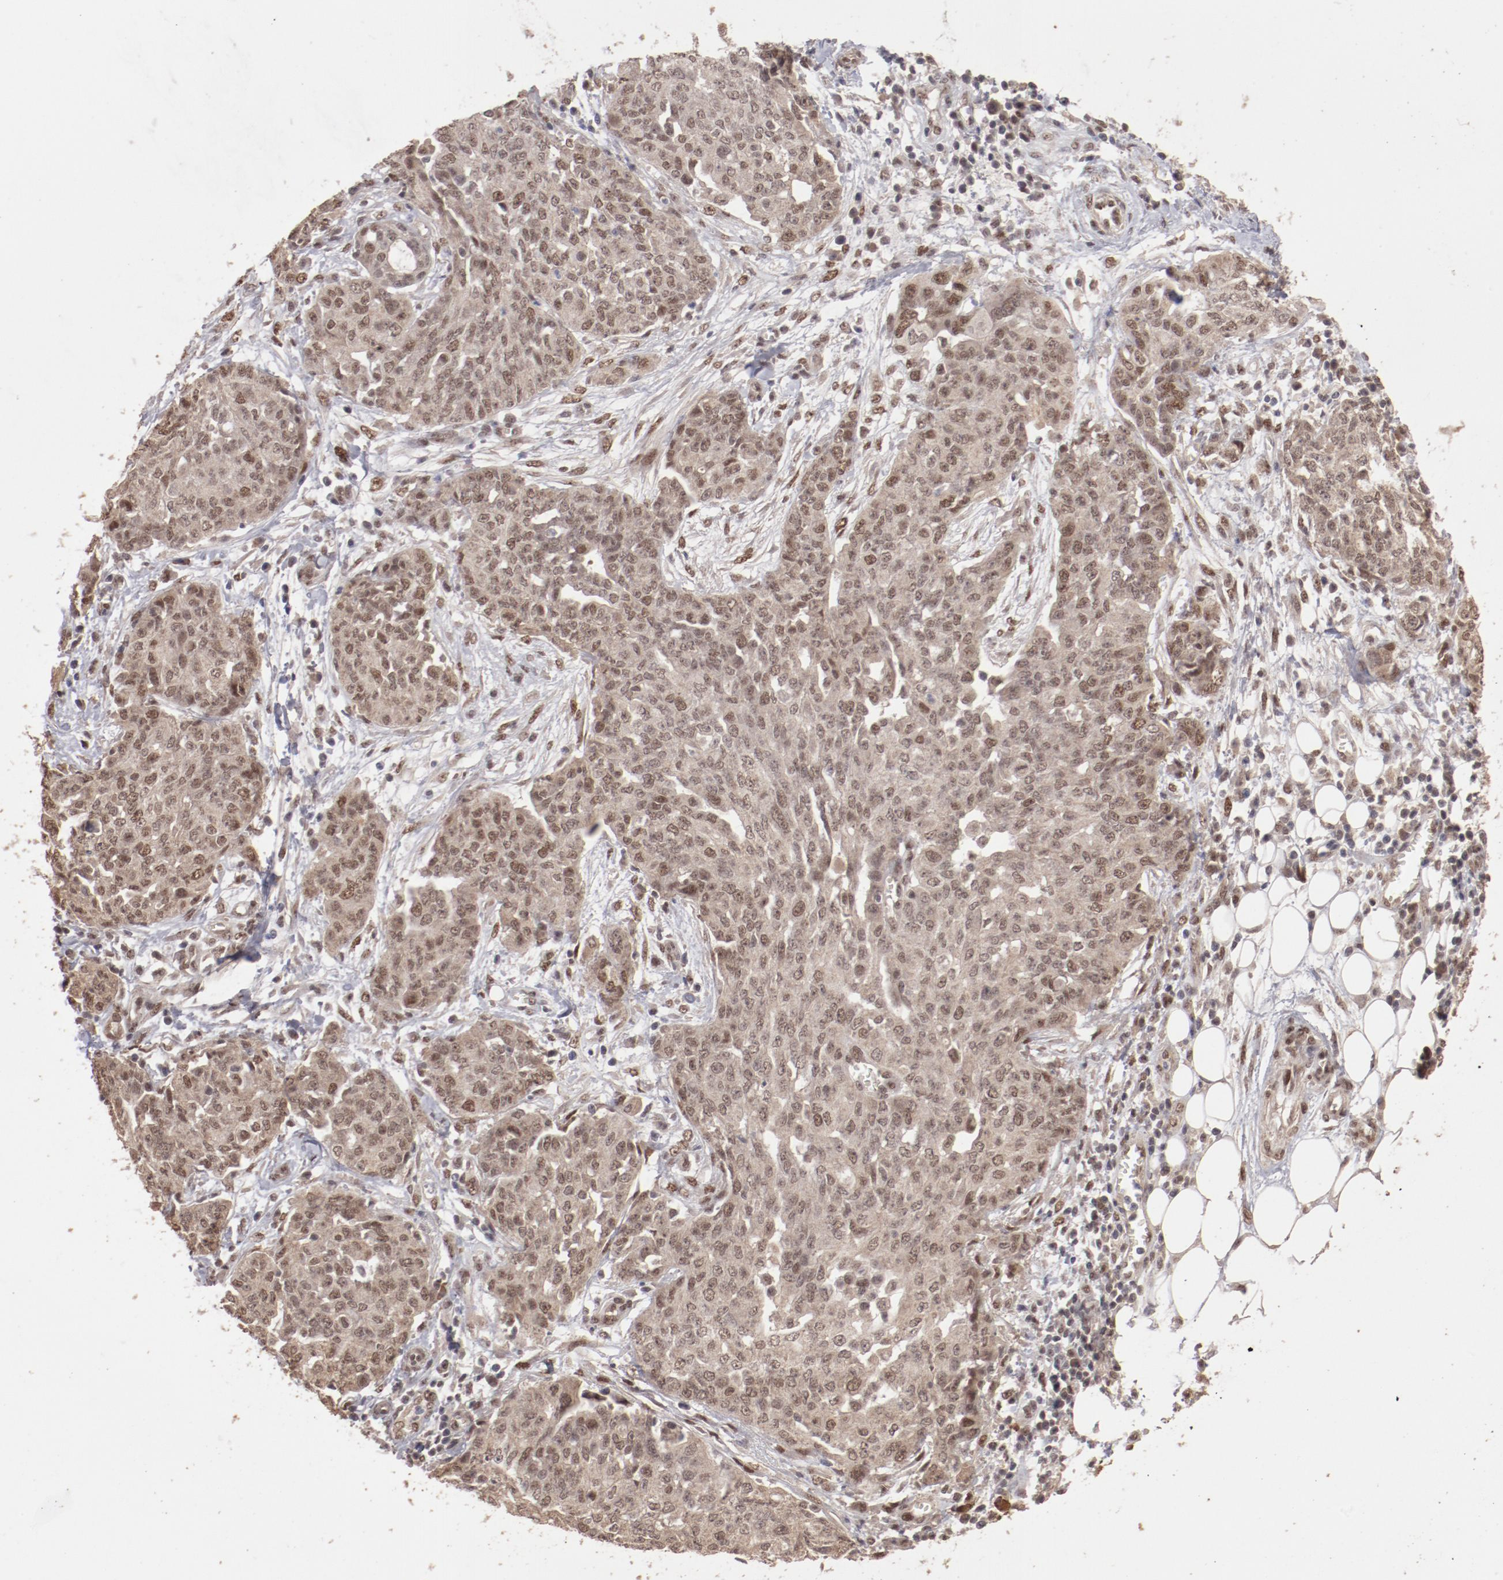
{"staining": {"intensity": "moderate", "quantity": ">75%", "location": "cytoplasmic/membranous,nuclear"}, "tissue": "ovarian cancer", "cell_type": "Tumor cells", "image_type": "cancer", "snomed": [{"axis": "morphology", "description": "Cystadenocarcinoma, serous, NOS"}, {"axis": "topography", "description": "Soft tissue"}, {"axis": "topography", "description": "Ovary"}], "caption": "Immunohistochemistry (IHC) of human ovarian cancer (serous cystadenocarcinoma) shows medium levels of moderate cytoplasmic/membranous and nuclear expression in approximately >75% of tumor cells. (DAB = brown stain, brightfield microscopy at high magnification).", "gene": "CLOCK", "patient": {"sex": "female", "age": 57}}